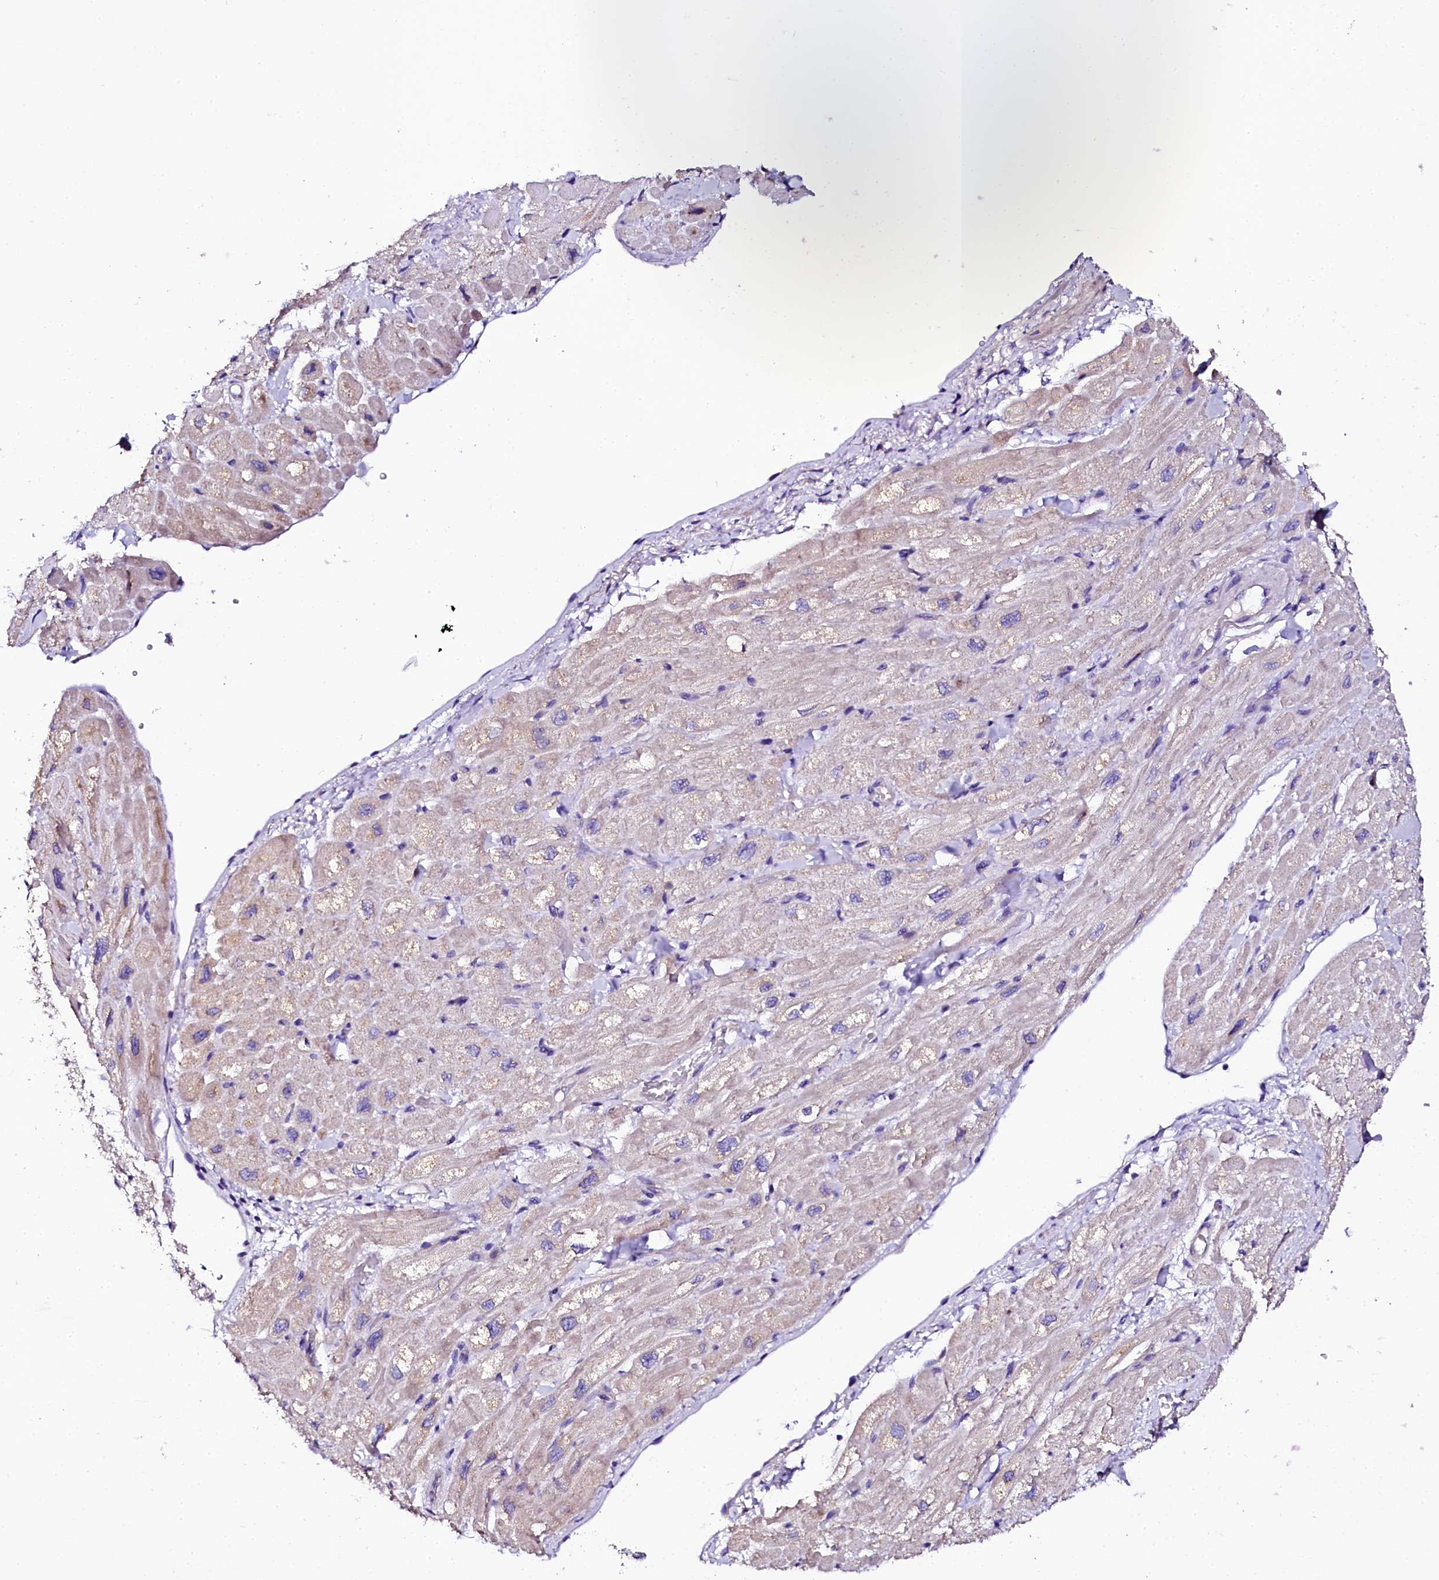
{"staining": {"intensity": "negative", "quantity": "none", "location": "none"}, "tissue": "heart muscle", "cell_type": "Cardiomyocytes", "image_type": "normal", "snomed": [{"axis": "morphology", "description": "Normal tissue, NOS"}, {"axis": "topography", "description": "Heart"}], "caption": "Immunohistochemical staining of unremarkable human heart muscle displays no significant expression in cardiomyocytes.", "gene": "NAA16", "patient": {"sex": "male", "age": 65}}